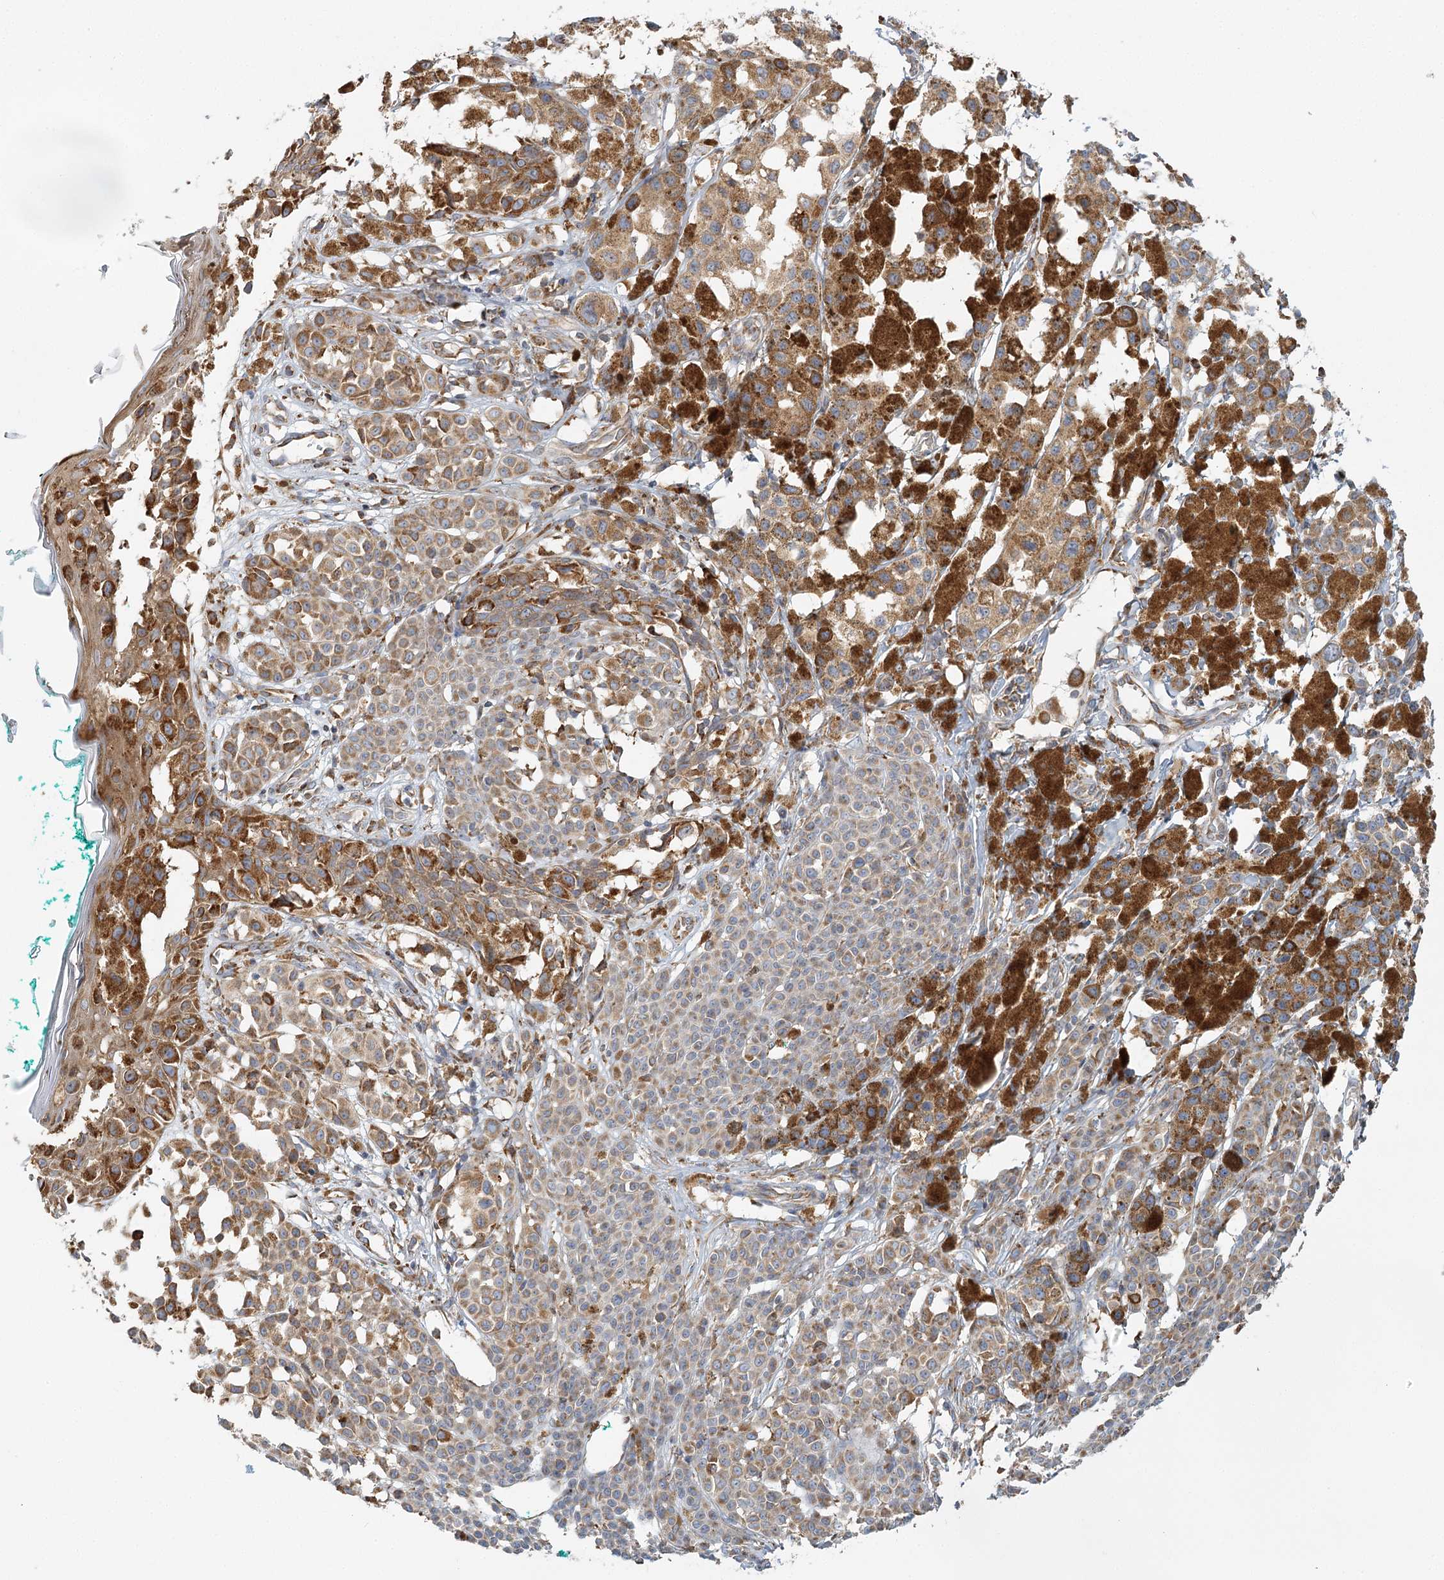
{"staining": {"intensity": "moderate", "quantity": ">75%", "location": "cytoplasmic/membranous"}, "tissue": "melanoma", "cell_type": "Tumor cells", "image_type": "cancer", "snomed": [{"axis": "morphology", "description": "Malignant melanoma, NOS"}, {"axis": "topography", "description": "Skin of leg"}], "caption": "Malignant melanoma stained for a protein (brown) demonstrates moderate cytoplasmic/membranous positive expression in about >75% of tumor cells.", "gene": "TAS1R1", "patient": {"sex": "female", "age": 72}}